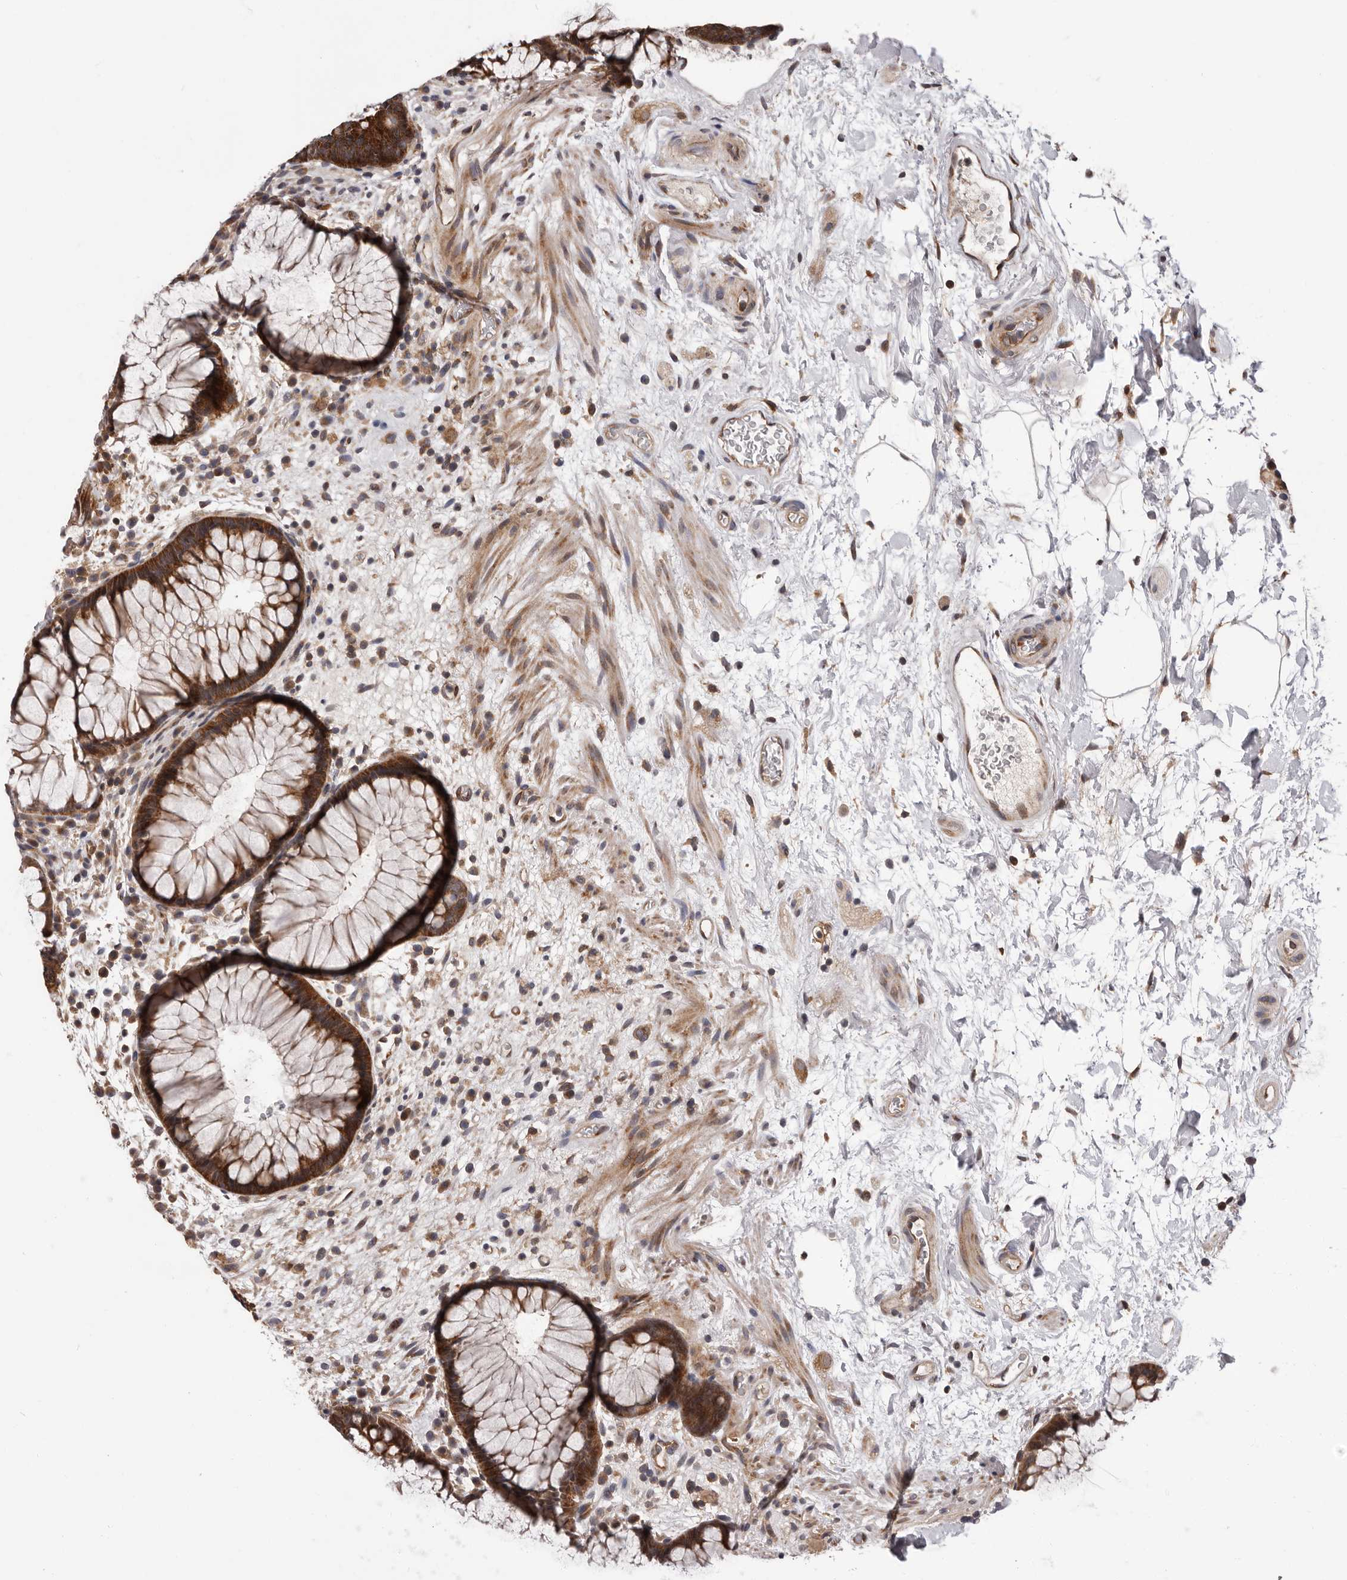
{"staining": {"intensity": "strong", "quantity": ">75%", "location": "cytoplasmic/membranous"}, "tissue": "rectum", "cell_type": "Glandular cells", "image_type": "normal", "snomed": [{"axis": "morphology", "description": "Normal tissue, NOS"}, {"axis": "topography", "description": "Rectum"}], "caption": "Immunohistochemistry (IHC) (DAB) staining of benign rectum demonstrates strong cytoplasmic/membranous protein positivity in about >75% of glandular cells. Nuclei are stained in blue.", "gene": "VPS37A", "patient": {"sex": "male", "age": 51}}